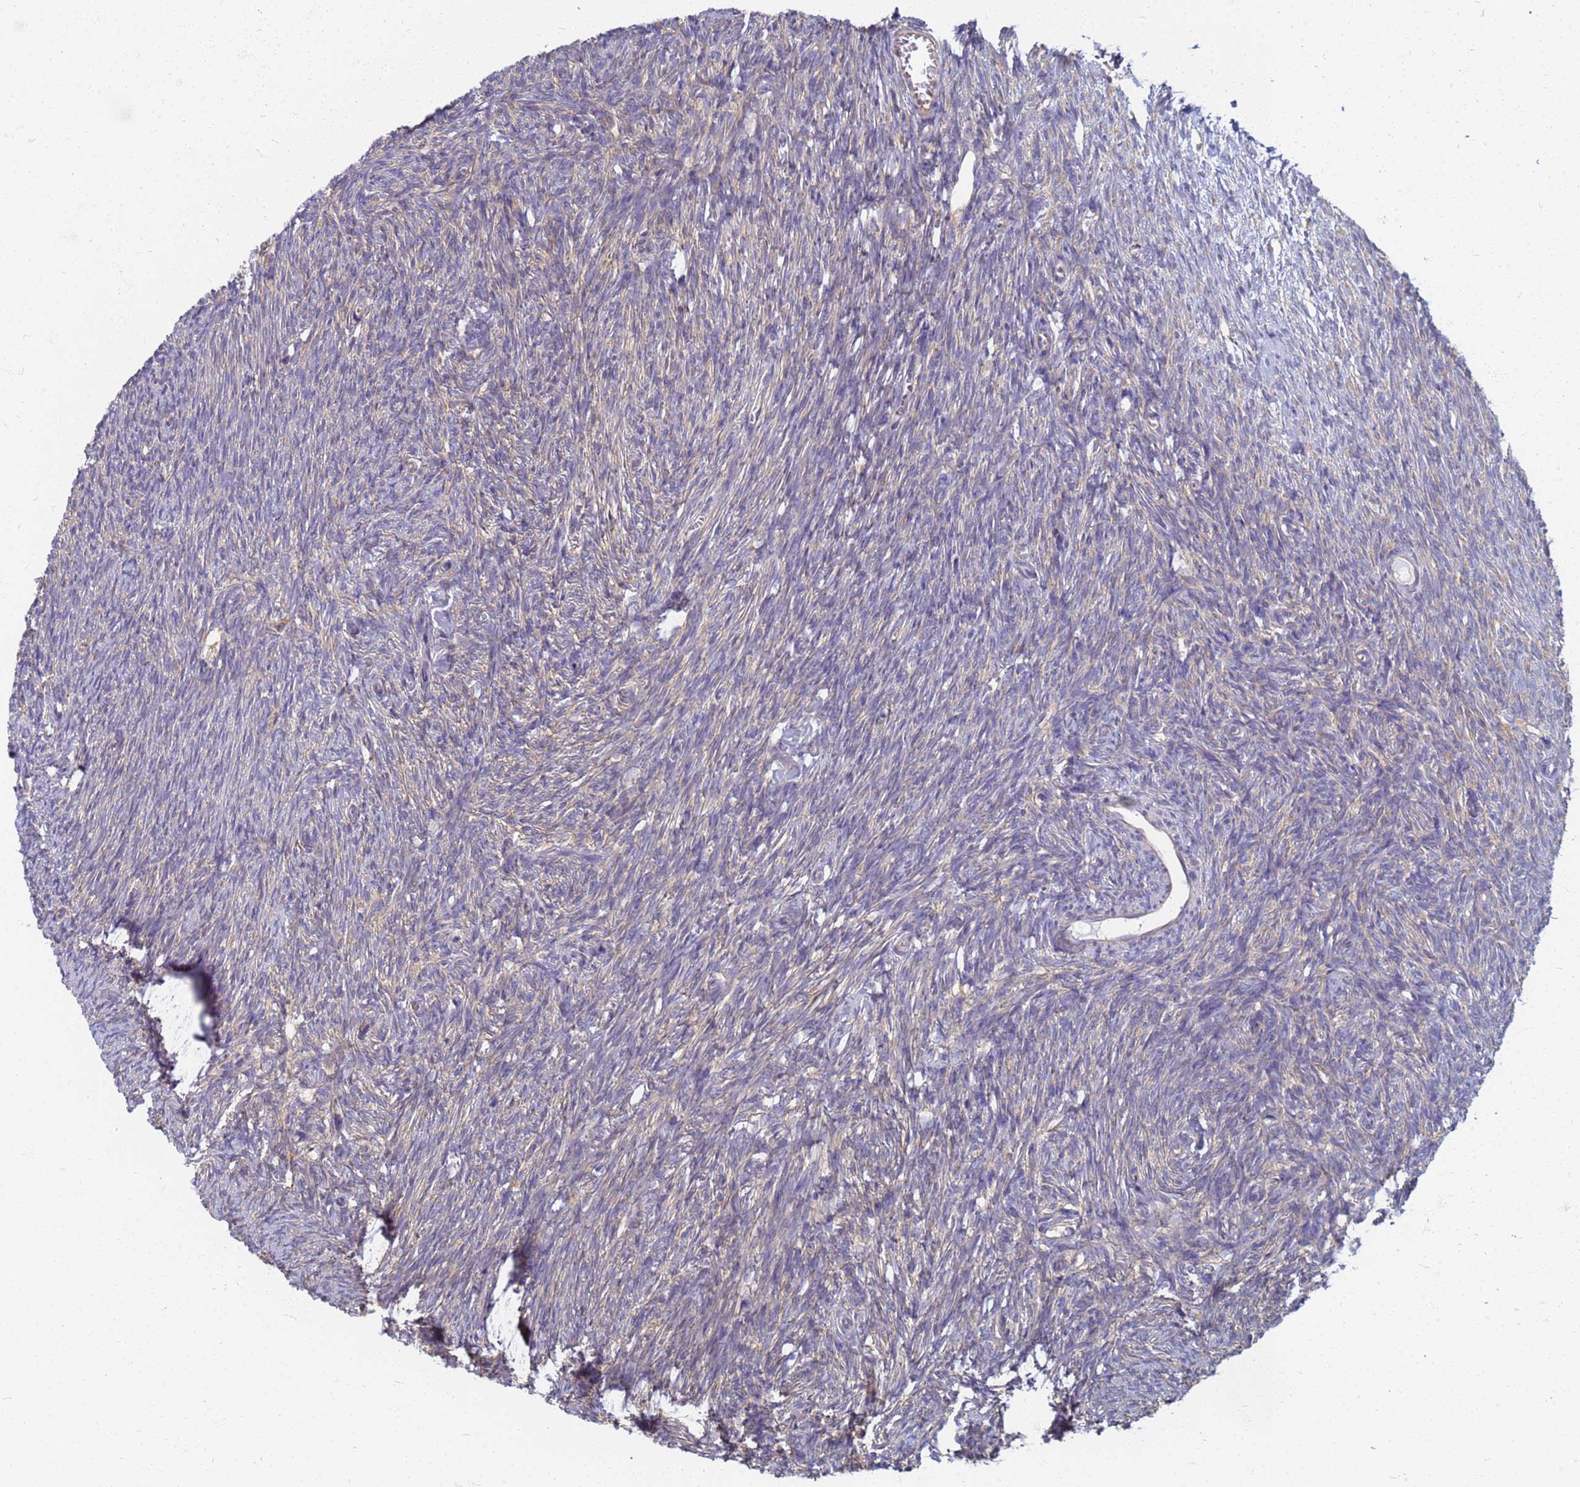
{"staining": {"intensity": "negative", "quantity": "none", "location": "none"}, "tissue": "ovary", "cell_type": "Ovarian stroma cells", "image_type": "normal", "snomed": [{"axis": "morphology", "description": "Normal tissue, NOS"}, {"axis": "topography", "description": "Ovary"}], "caption": "A micrograph of ovary stained for a protein displays no brown staining in ovarian stroma cells. (Brightfield microscopy of DAB immunohistochemistry at high magnification).", "gene": "EEA1", "patient": {"sex": "female", "age": 44}}